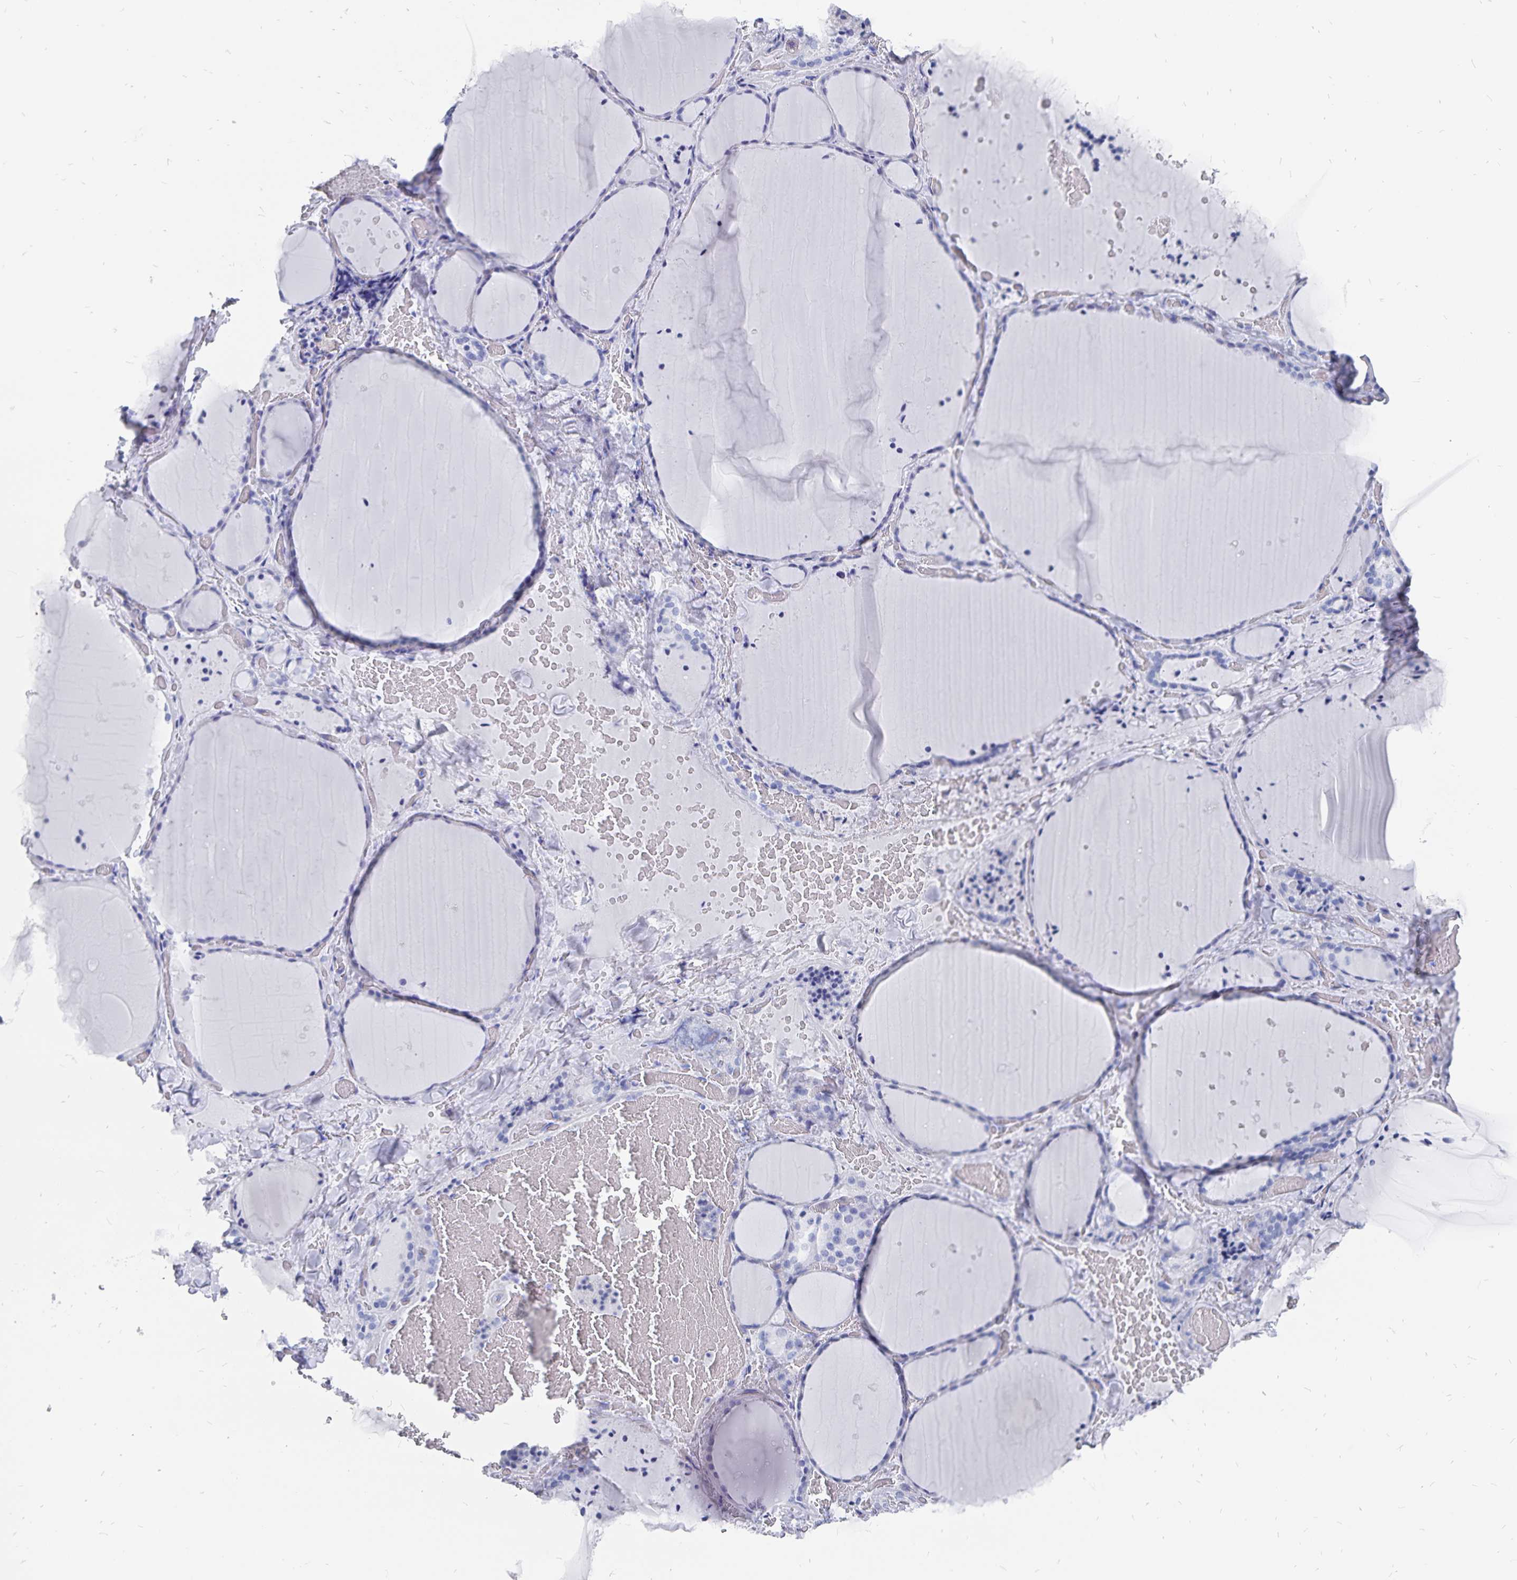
{"staining": {"intensity": "negative", "quantity": "none", "location": "none"}, "tissue": "thyroid gland", "cell_type": "Glandular cells", "image_type": "normal", "snomed": [{"axis": "morphology", "description": "Normal tissue, NOS"}, {"axis": "topography", "description": "Thyroid gland"}], "caption": "Image shows no significant protein positivity in glandular cells of unremarkable thyroid gland.", "gene": "ADH1A", "patient": {"sex": "female", "age": 36}}